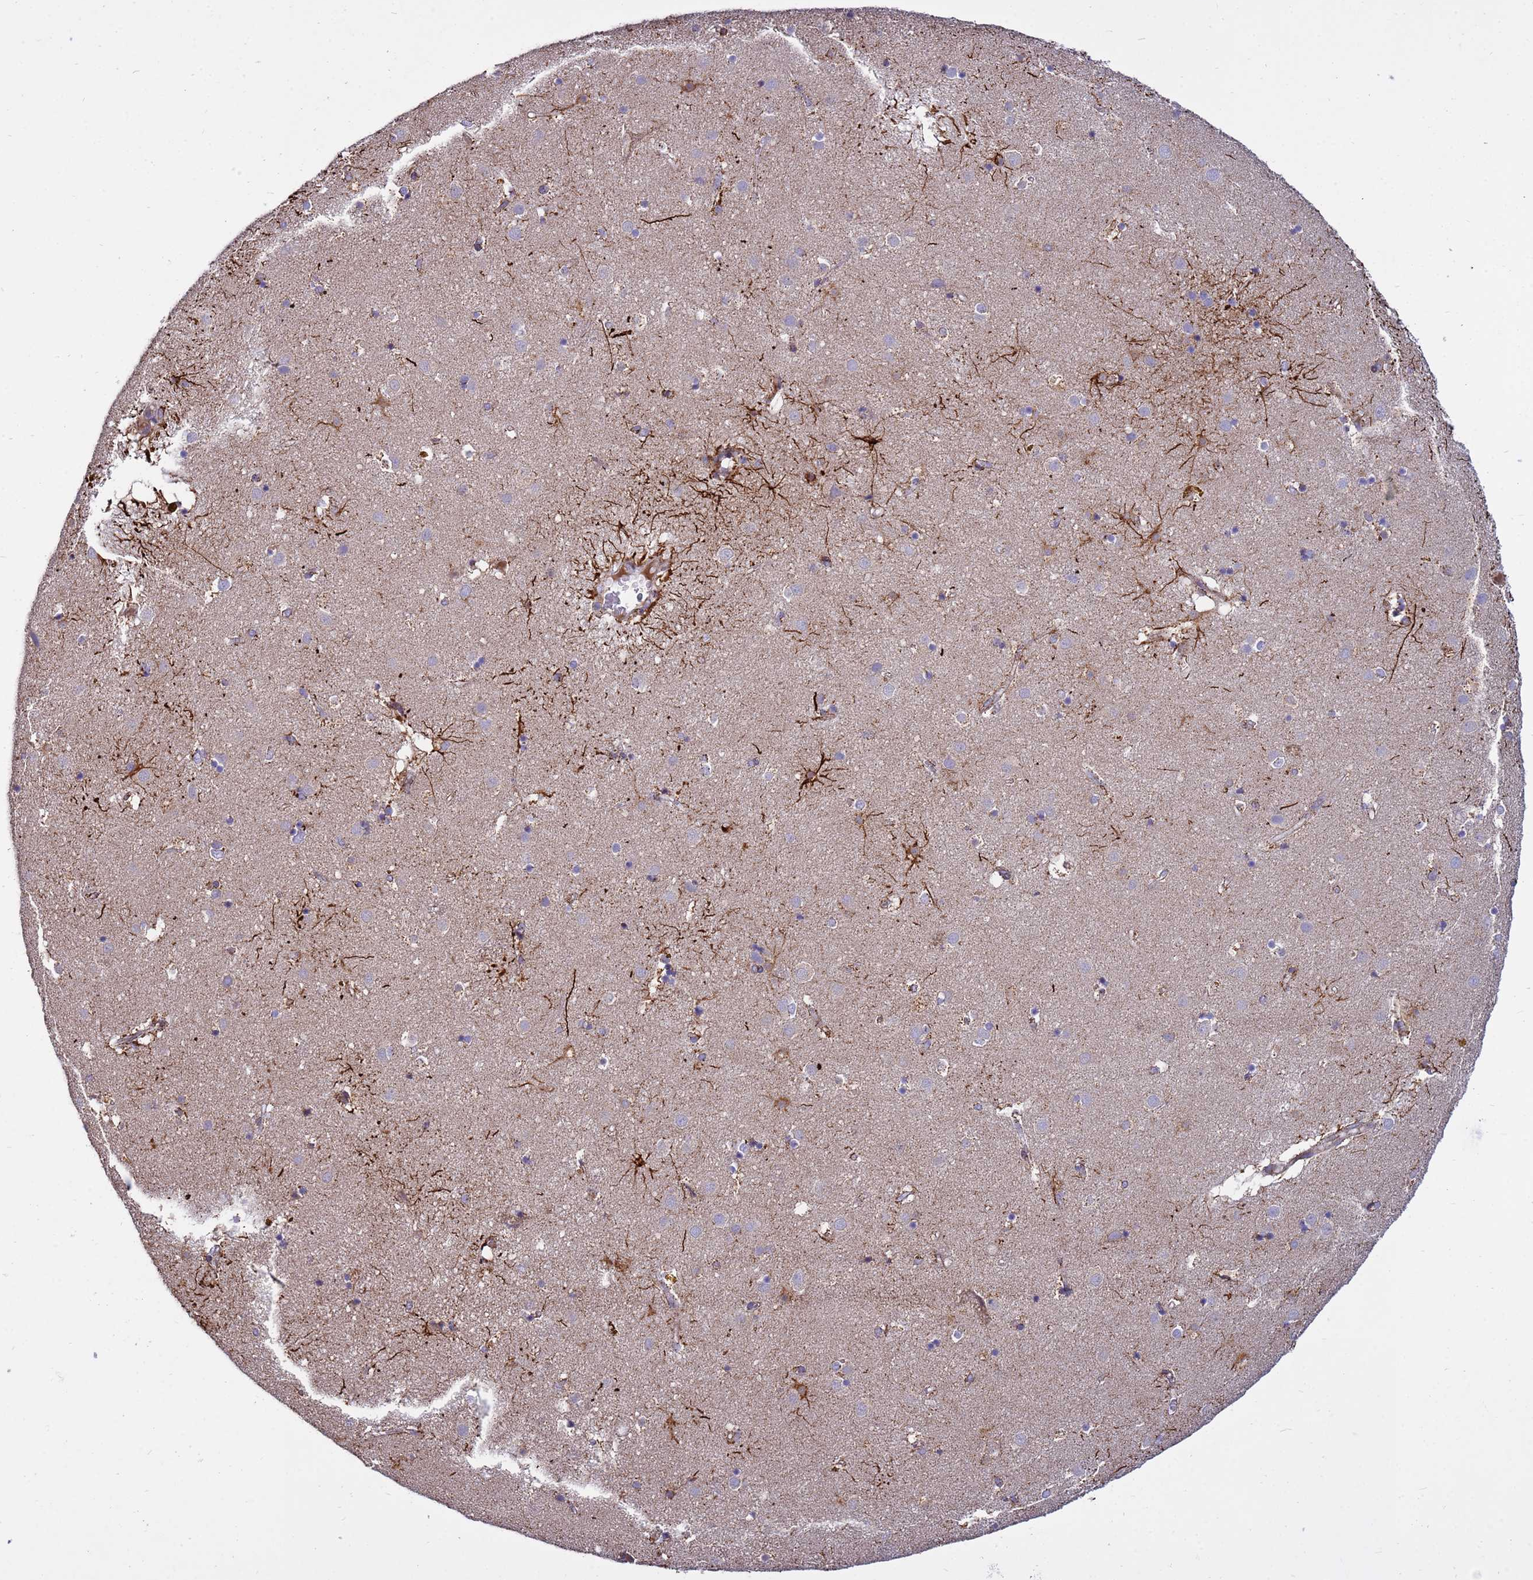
{"staining": {"intensity": "moderate", "quantity": "<25%", "location": "nuclear"}, "tissue": "caudate", "cell_type": "Glial cells", "image_type": "normal", "snomed": [{"axis": "morphology", "description": "Normal tissue, NOS"}, {"axis": "topography", "description": "Lateral ventricle wall"}], "caption": "This is an image of IHC staining of normal caudate, which shows moderate positivity in the nuclear of glial cells.", "gene": "TUBGCP3", "patient": {"sex": "male", "age": 70}}